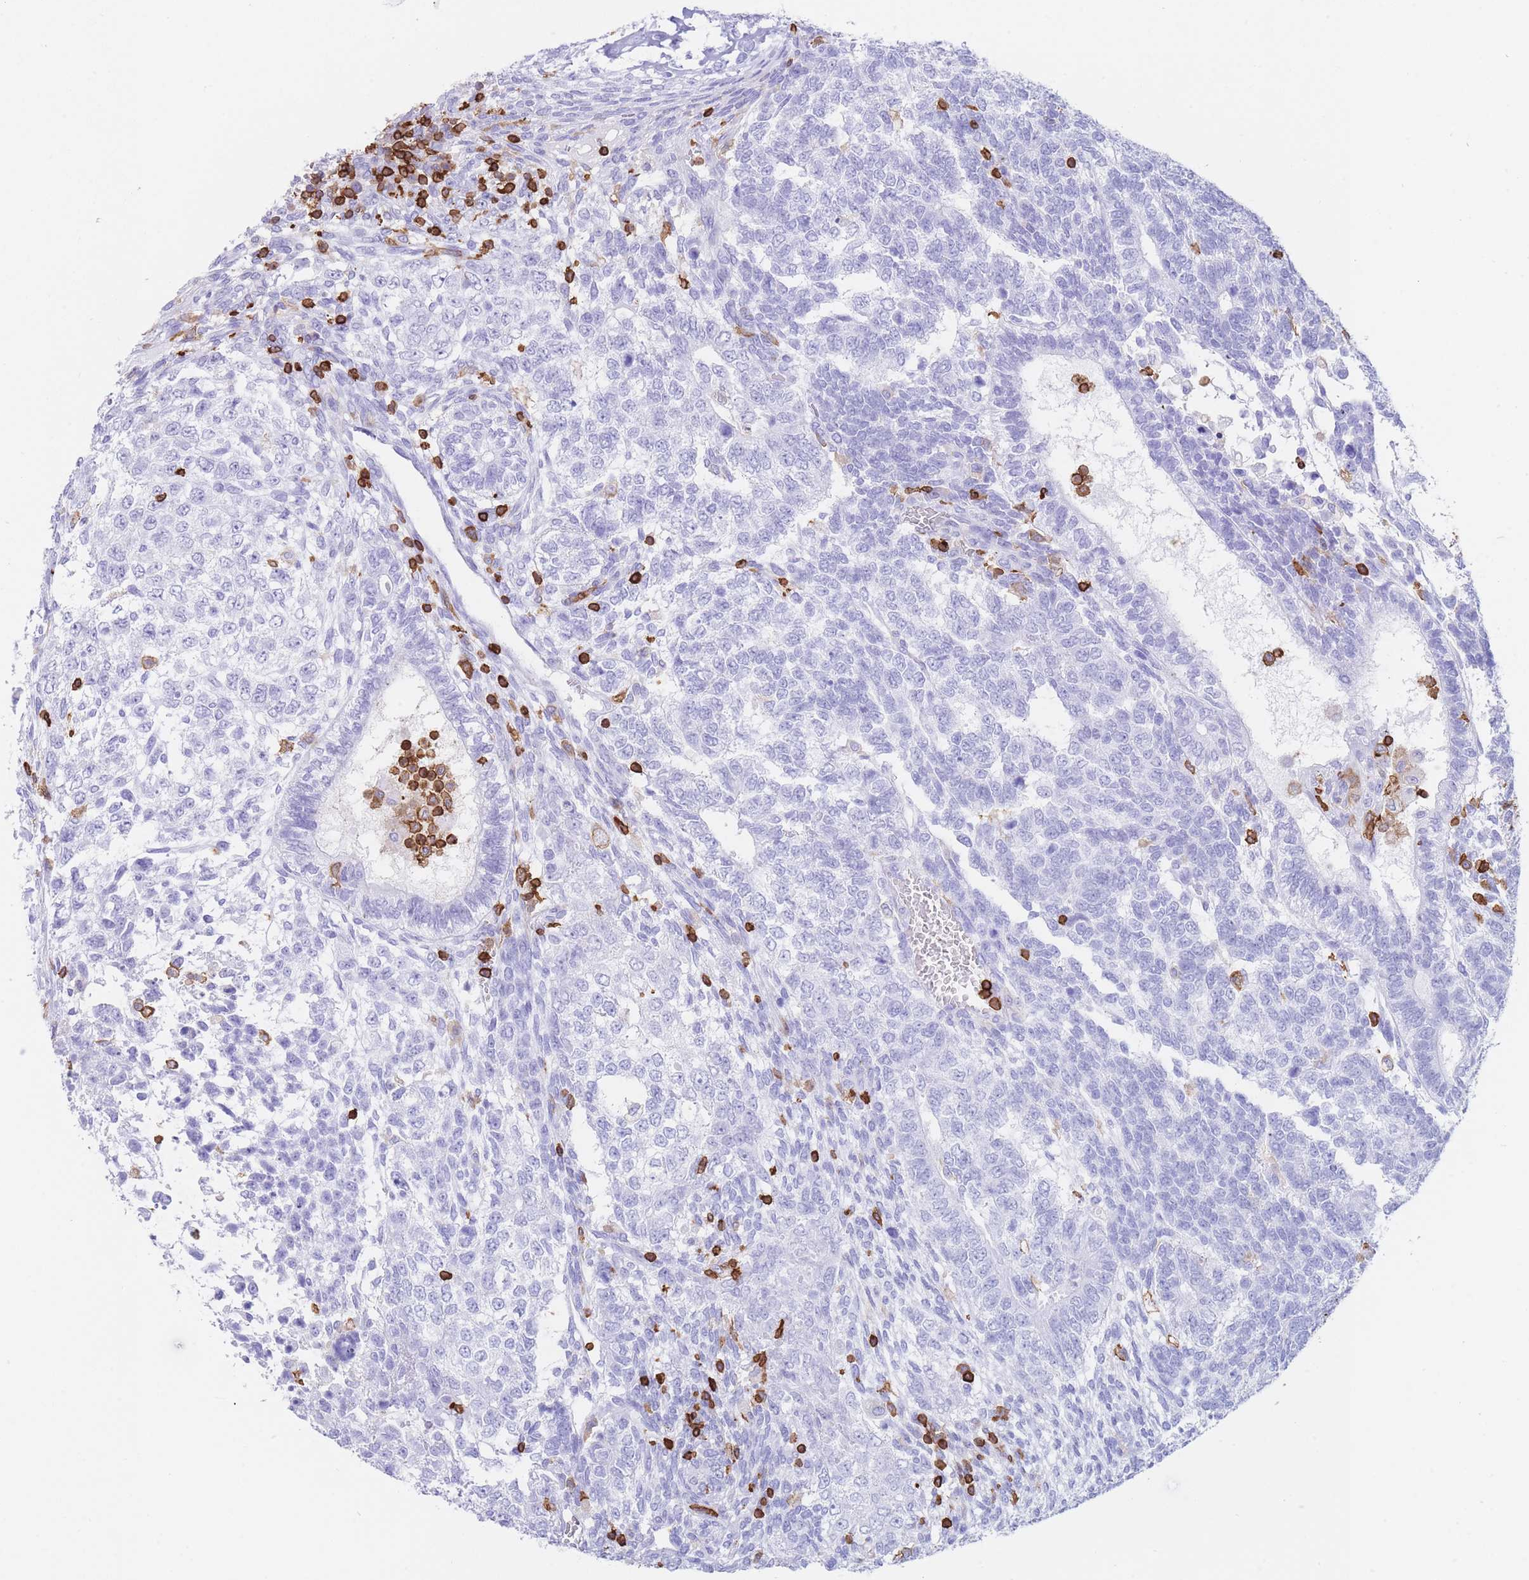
{"staining": {"intensity": "negative", "quantity": "none", "location": "none"}, "tissue": "testis cancer", "cell_type": "Tumor cells", "image_type": "cancer", "snomed": [{"axis": "morphology", "description": "Carcinoma, Embryonal, NOS"}, {"axis": "topography", "description": "Testis"}], "caption": "Testis cancer stained for a protein using immunohistochemistry (IHC) reveals no expression tumor cells.", "gene": "CORO1A", "patient": {"sex": "male", "age": 23}}